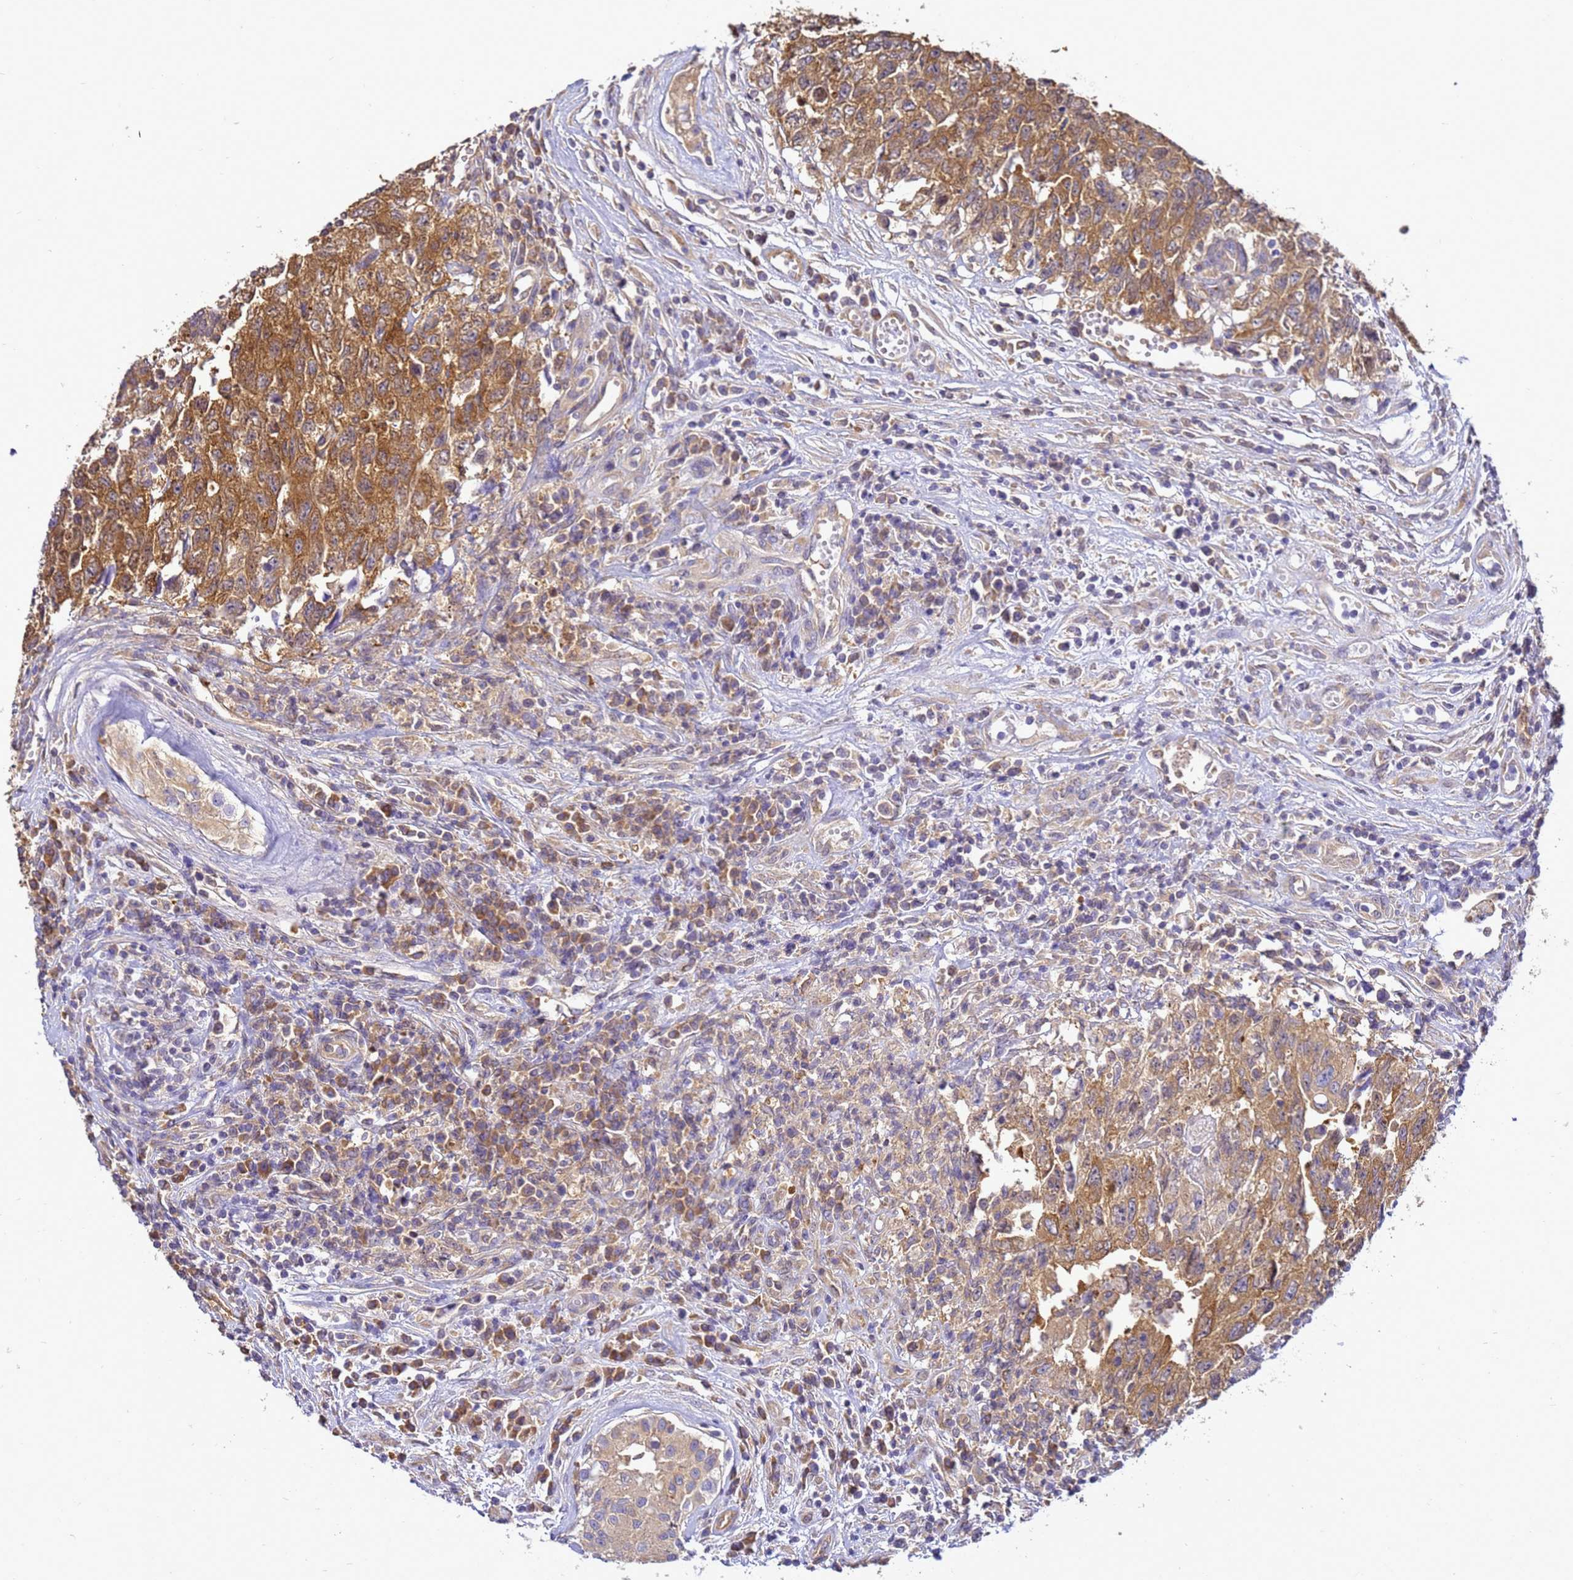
{"staining": {"intensity": "moderate", "quantity": ">75%", "location": "cytoplasmic/membranous"}, "tissue": "testis cancer", "cell_type": "Tumor cells", "image_type": "cancer", "snomed": [{"axis": "morphology", "description": "Carcinoma, Embryonal, NOS"}, {"axis": "topography", "description": "Testis"}], "caption": "This image reveals IHC staining of testis cancer (embryonal carcinoma), with medium moderate cytoplasmic/membranous positivity in approximately >75% of tumor cells.", "gene": "NARS1", "patient": {"sex": "male", "age": 34}}